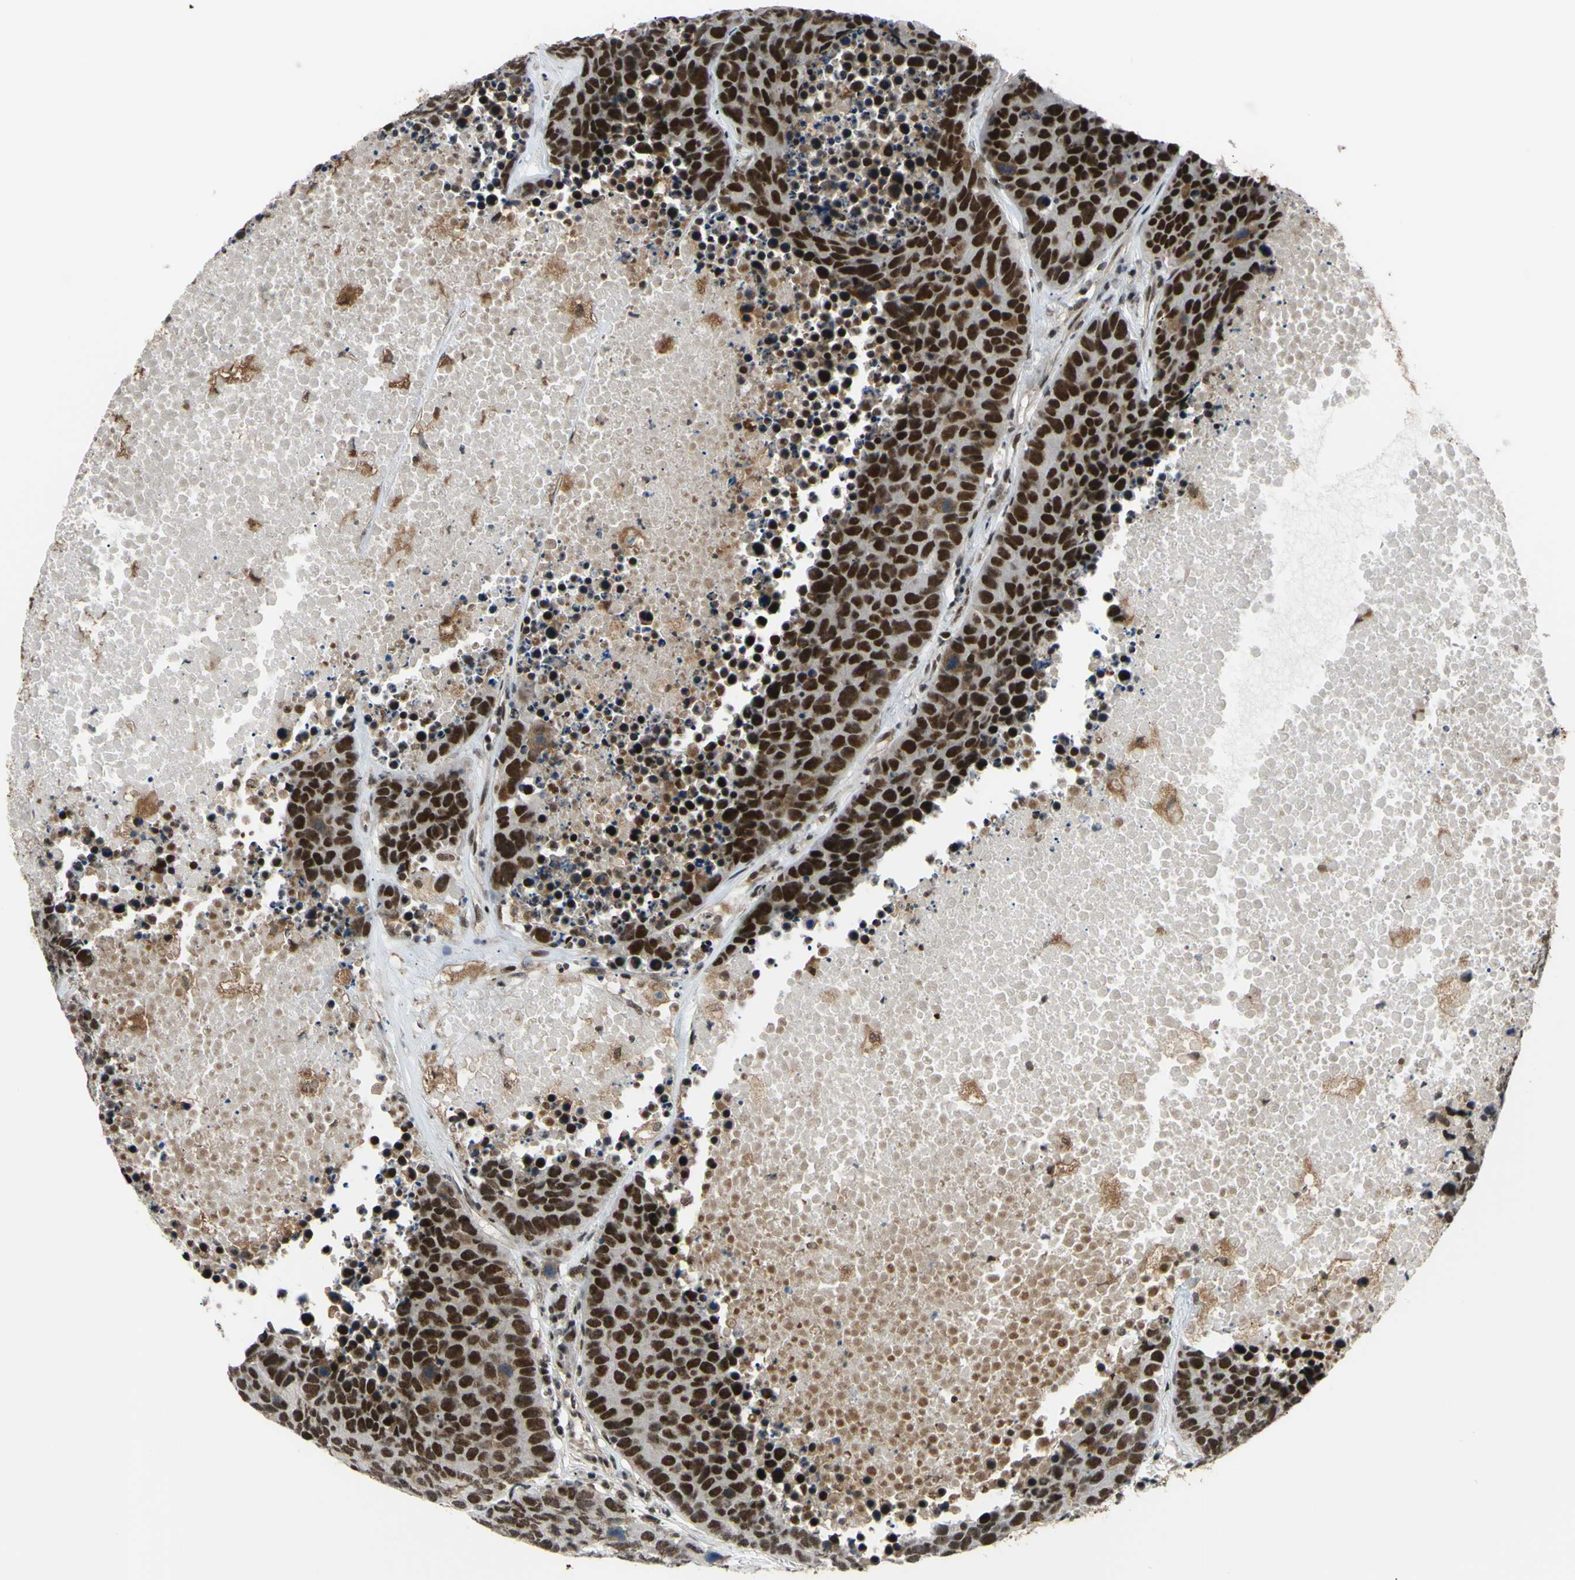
{"staining": {"intensity": "strong", "quantity": ">75%", "location": "nuclear"}, "tissue": "carcinoid", "cell_type": "Tumor cells", "image_type": "cancer", "snomed": [{"axis": "morphology", "description": "Carcinoid, malignant, NOS"}, {"axis": "topography", "description": "Lung"}], "caption": "This micrograph displays immunohistochemistry staining of carcinoid, with high strong nuclear expression in approximately >75% of tumor cells.", "gene": "THAP12", "patient": {"sex": "male", "age": 60}}